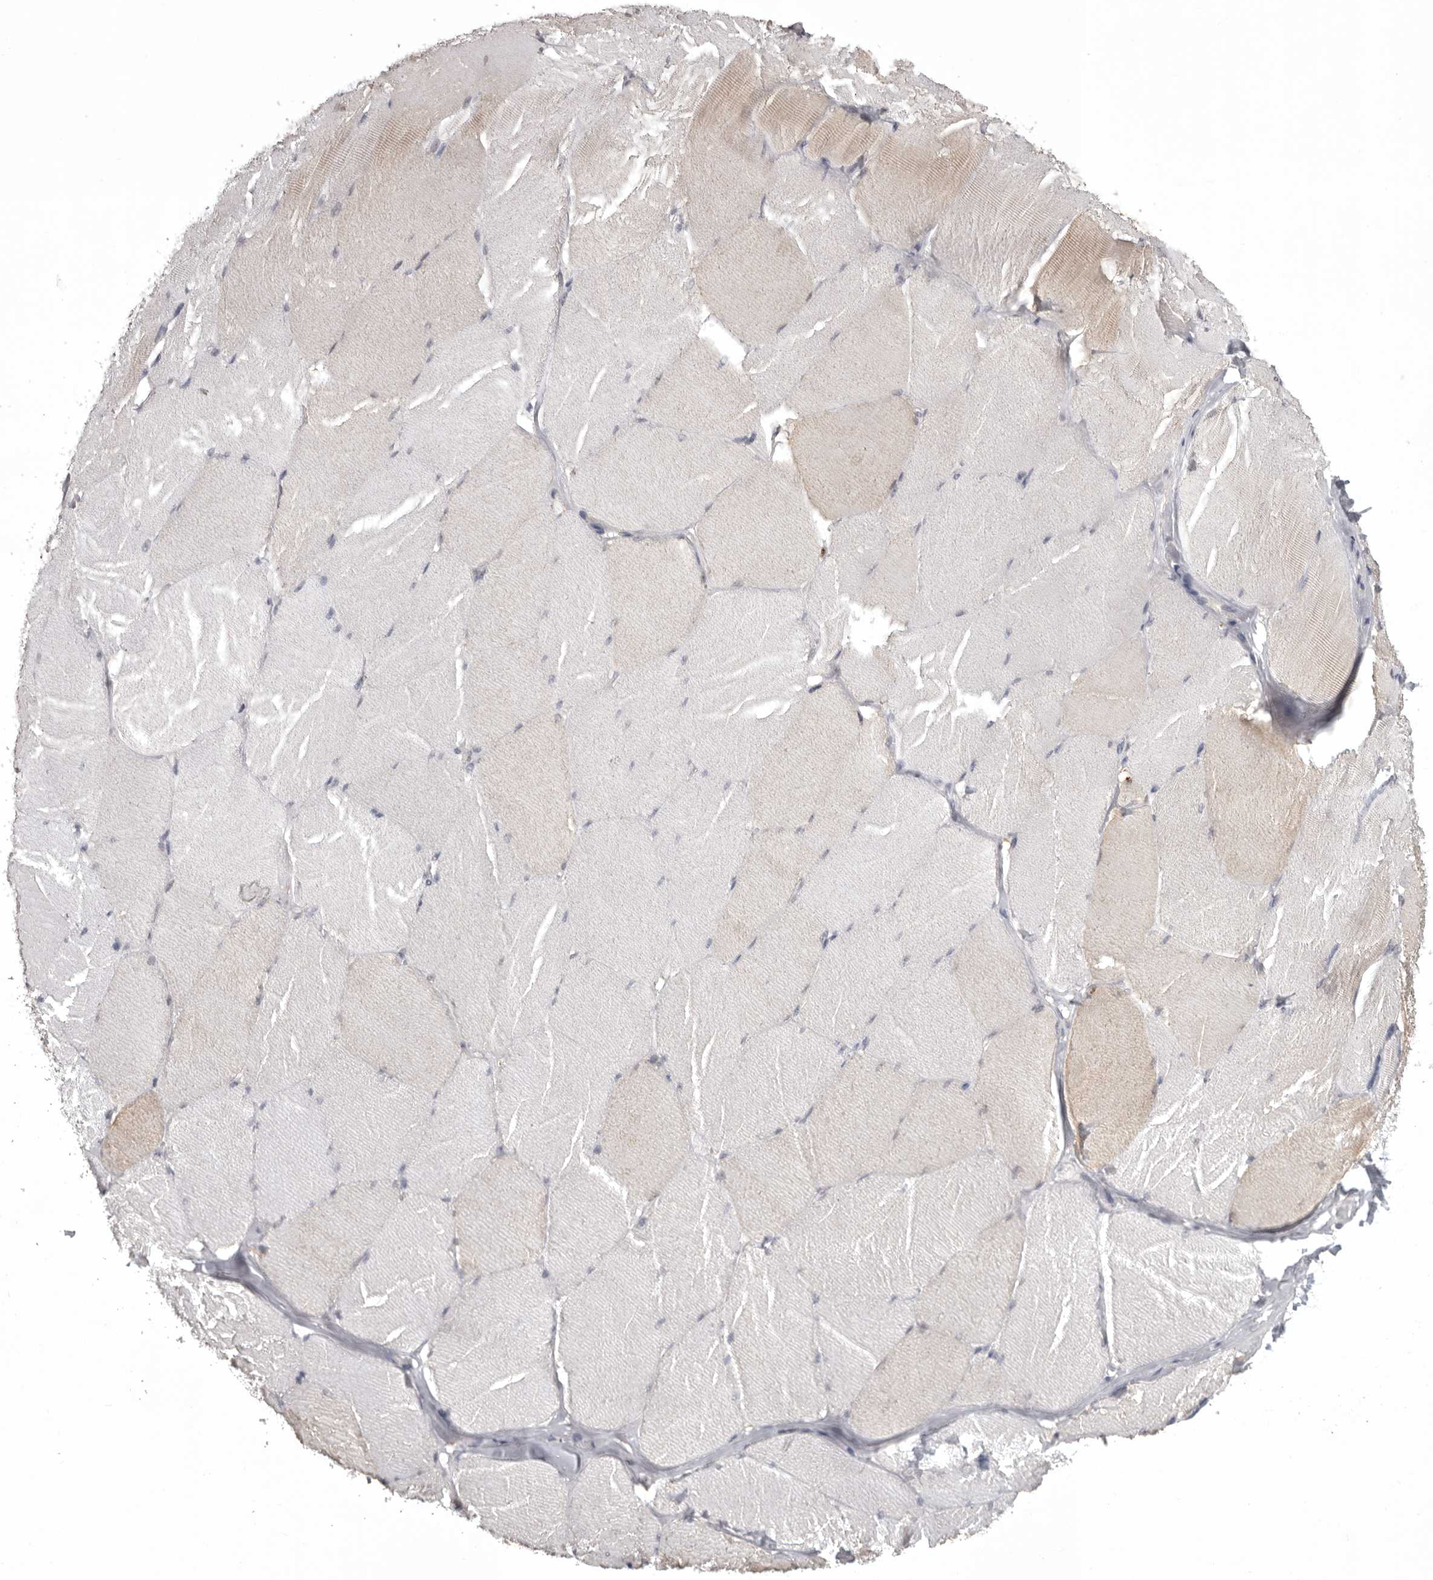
{"staining": {"intensity": "moderate", "quantity": "<25%", "location": "cytoplasmic/membranous"}, "tissue": "skeletal muscle", "cell_type": "Myocytes", "image_type": "normal", "snomed": [{"axis": "morphology", "description": "Normal tissue, NOS"}, {"axis": "topography", "description": "Skin"}, {"axis": "topography", "description": "Skeletal muscle"}], "caption": "Protein expression analysis of benign skeletal muscle displays moderate cytoplasmic/membranous staining in approximately <25% of myocytes.", "gene": "MDH1", "patient": {"sex": "male", "age": 83}}